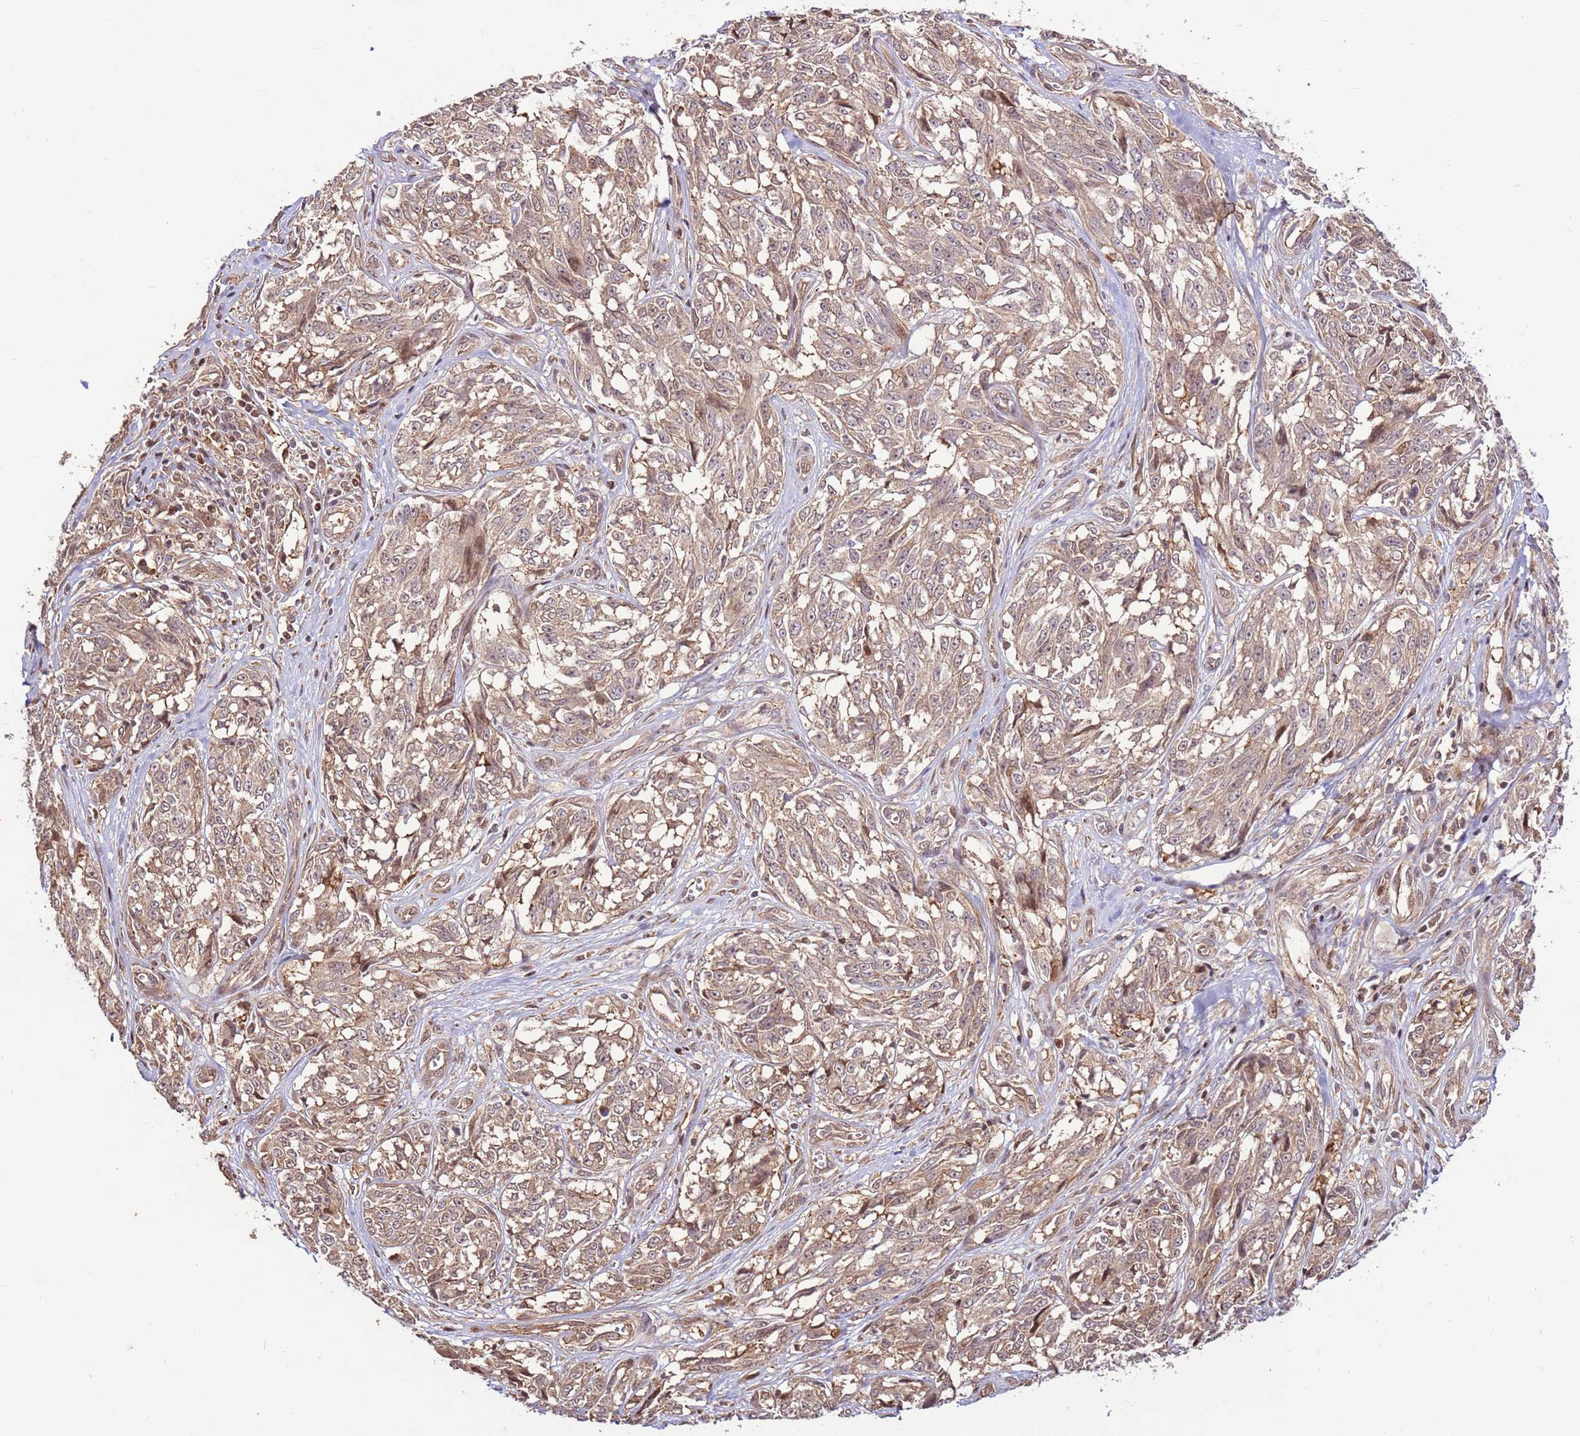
{"staining": {"intensity": "weak", "quantity": ">75%", "location": "cytoplasmic/membranous"}, "tissue": "melanoma", "cell_type": "Tumor cells", "image_type": "cancer", "snomed": [{"axis": "morphology", "description": "Malignant melanoma, NOS"}, {"axis": "topography", "description": "Skin"}], "caption": "A histopathology image of malignant melanoma stained for a protein shows weak cytoplasmic/membranous brown staining in tumor cells.", "gene": "CCDC112", "patient": {"sex": "female", "age": 64}}